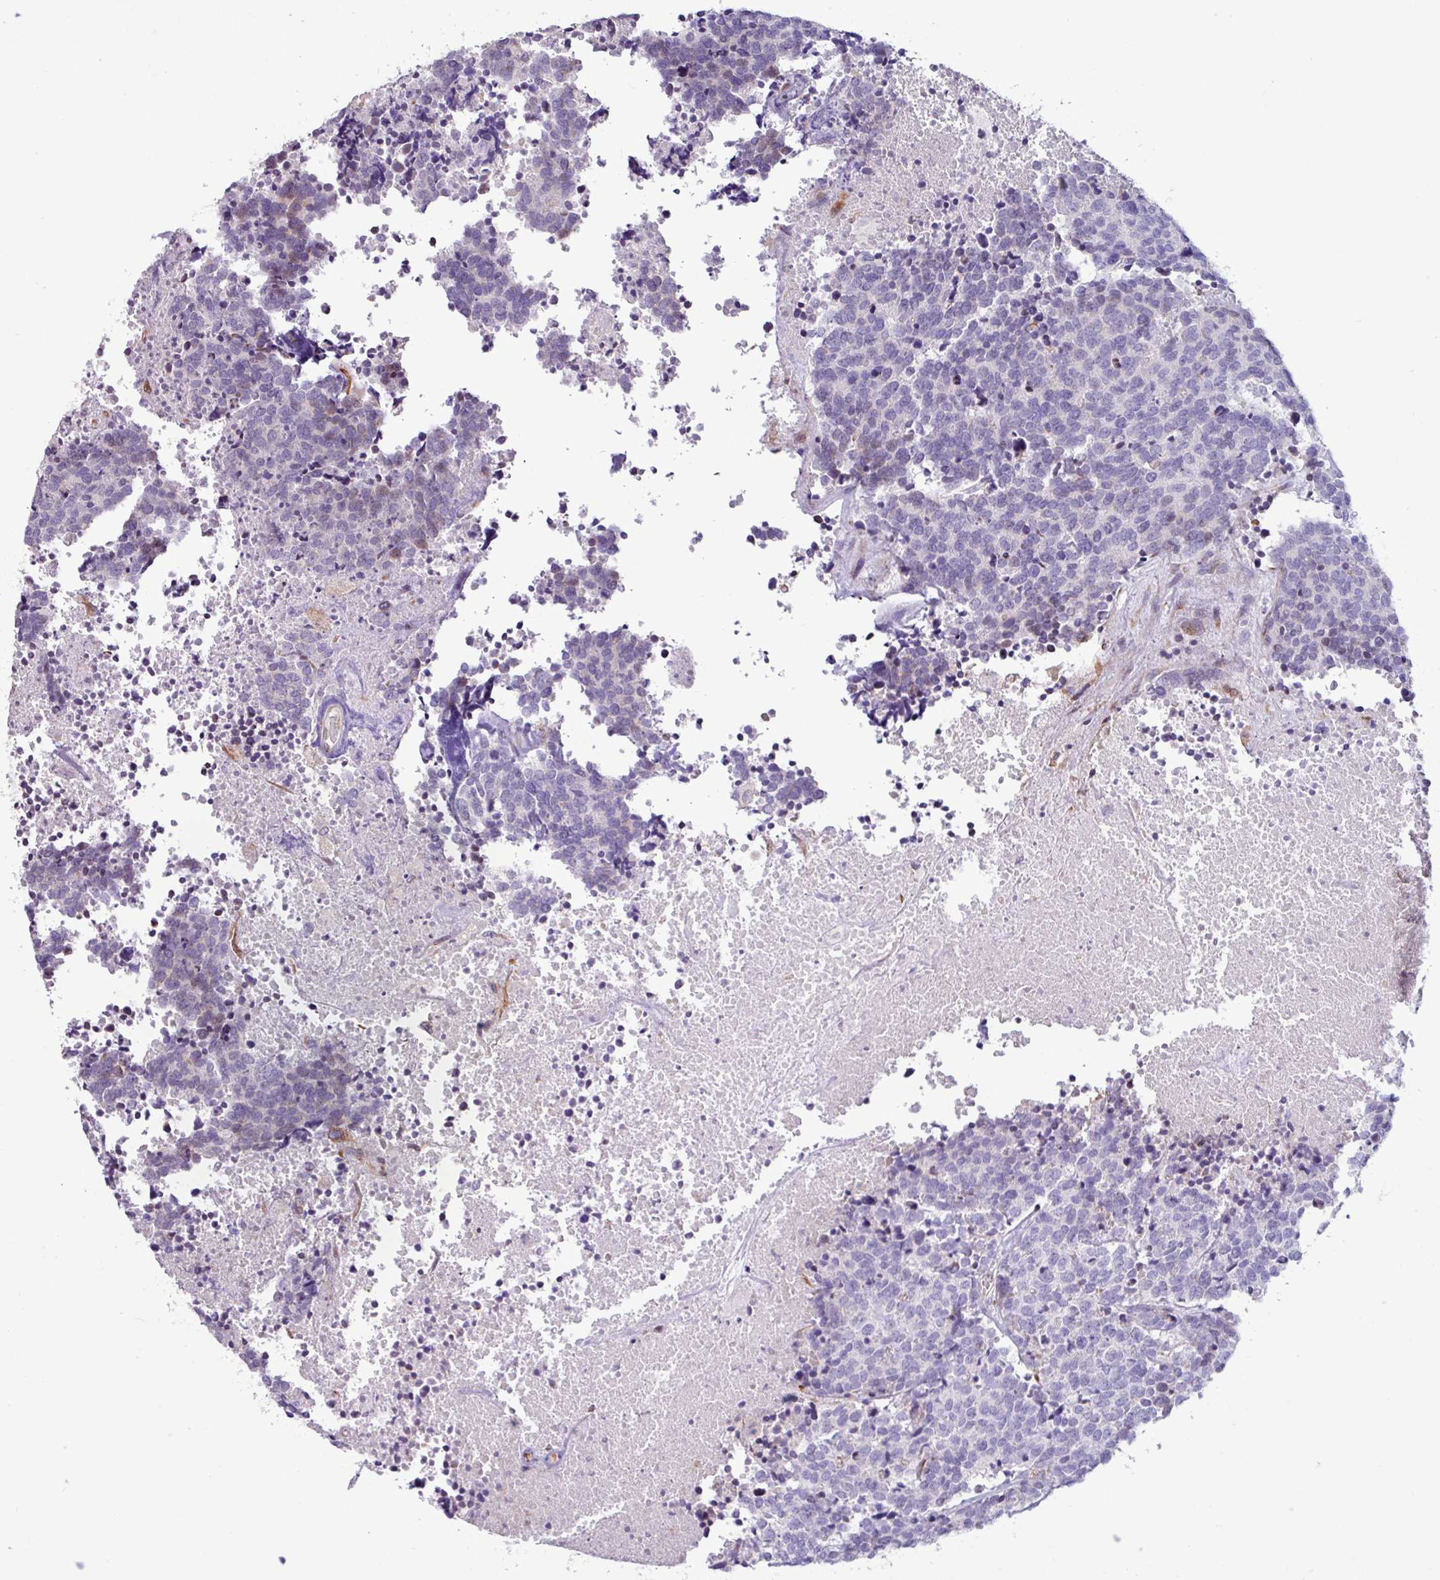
{"staining": {"intensity": "negative", "quantity": "none", "location": "none"}, "tissue": "carcinoid", "cell_type": "Tumor cells", "image_type": "cancer", "snomed": [{"axis": "morphology", "description": "Carcinoid, malignant, NOS"}, {"axis": "topography", "description": "Skin"}], "caption": "Protein analysis of carcinoid exhibits no significant positivity in tumor cells.", "gene": "PPP1R35", "patient": {"sex": "female", "age": 79}}